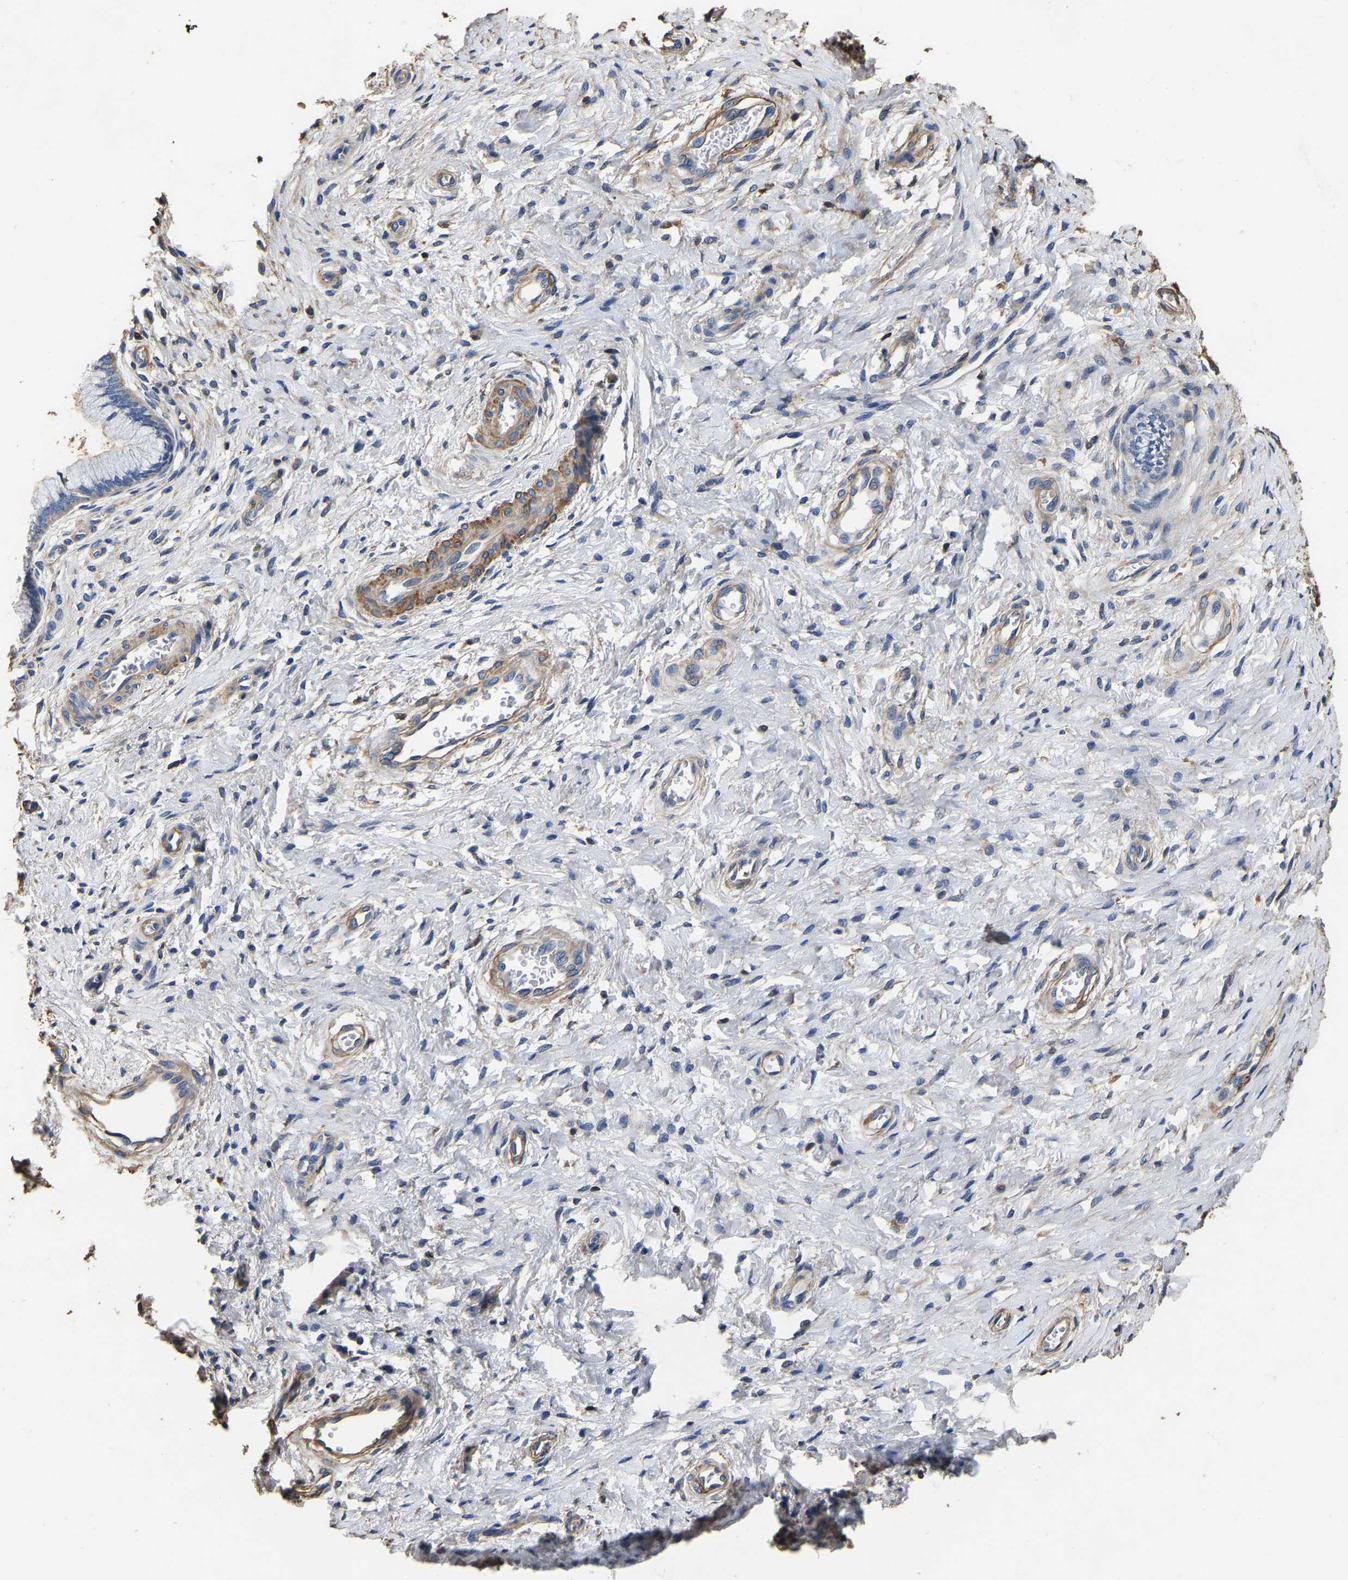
{"staining": {"intensity": "weak", "quantity": "<25%", "location": "cytoplasmic/membranous"}, "tissue": "cervix", "cell_type": "Glandular cells", "image_type": "normal", "snomed": [{"axis": "morphology", "description": "Normal tissue, NOS"}, {"axis": "topography", "description": "Cervix"}], "caption": "Unremarkable cervix was stained to show a protein in brown. There is no significant positivity in glandular cells.", "gene": "ARMT1", "patient": {"sex": "female", "age": 55}}